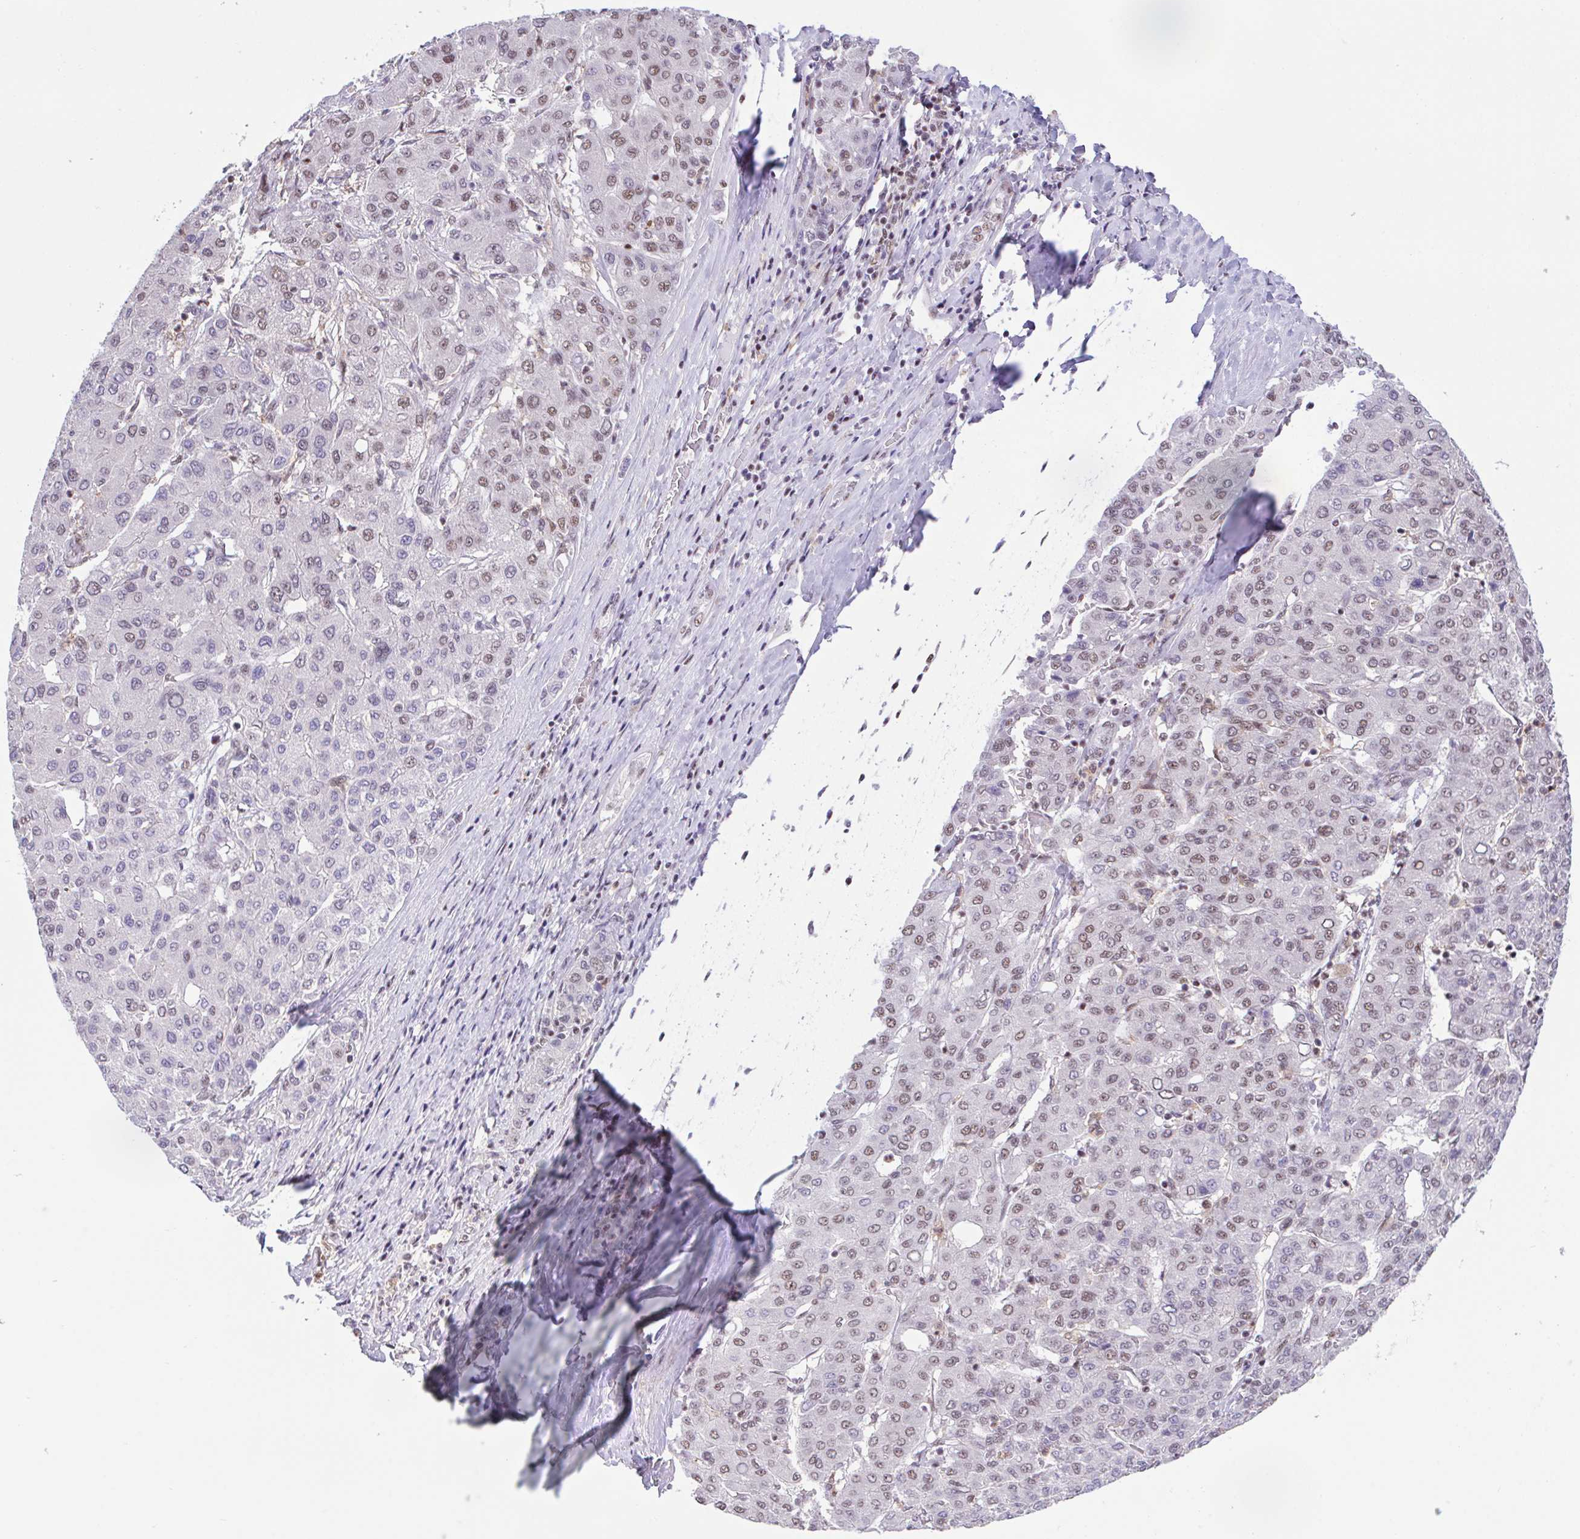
{"staining": {"intensity": "weak", "quantity": "25%-75%", "location": "nuclear"}, "tissue": "liver cancer", "cell_type": "Tumor cells", "image_type": "cancer", "snomed": [{"axis": "morphology", "description": "Carcinoma, Hepatocellular, NOS"}, {"axis": "topography", "description": "Liver"}], "caption": "This image reveals IHC staining of human liver hepatocellular carcinoma, with low weak nuclear staining in about 25%-75% of tumor cells.", "gene": "OR6K3", "patient": {"sex": "male", "age": 65}}